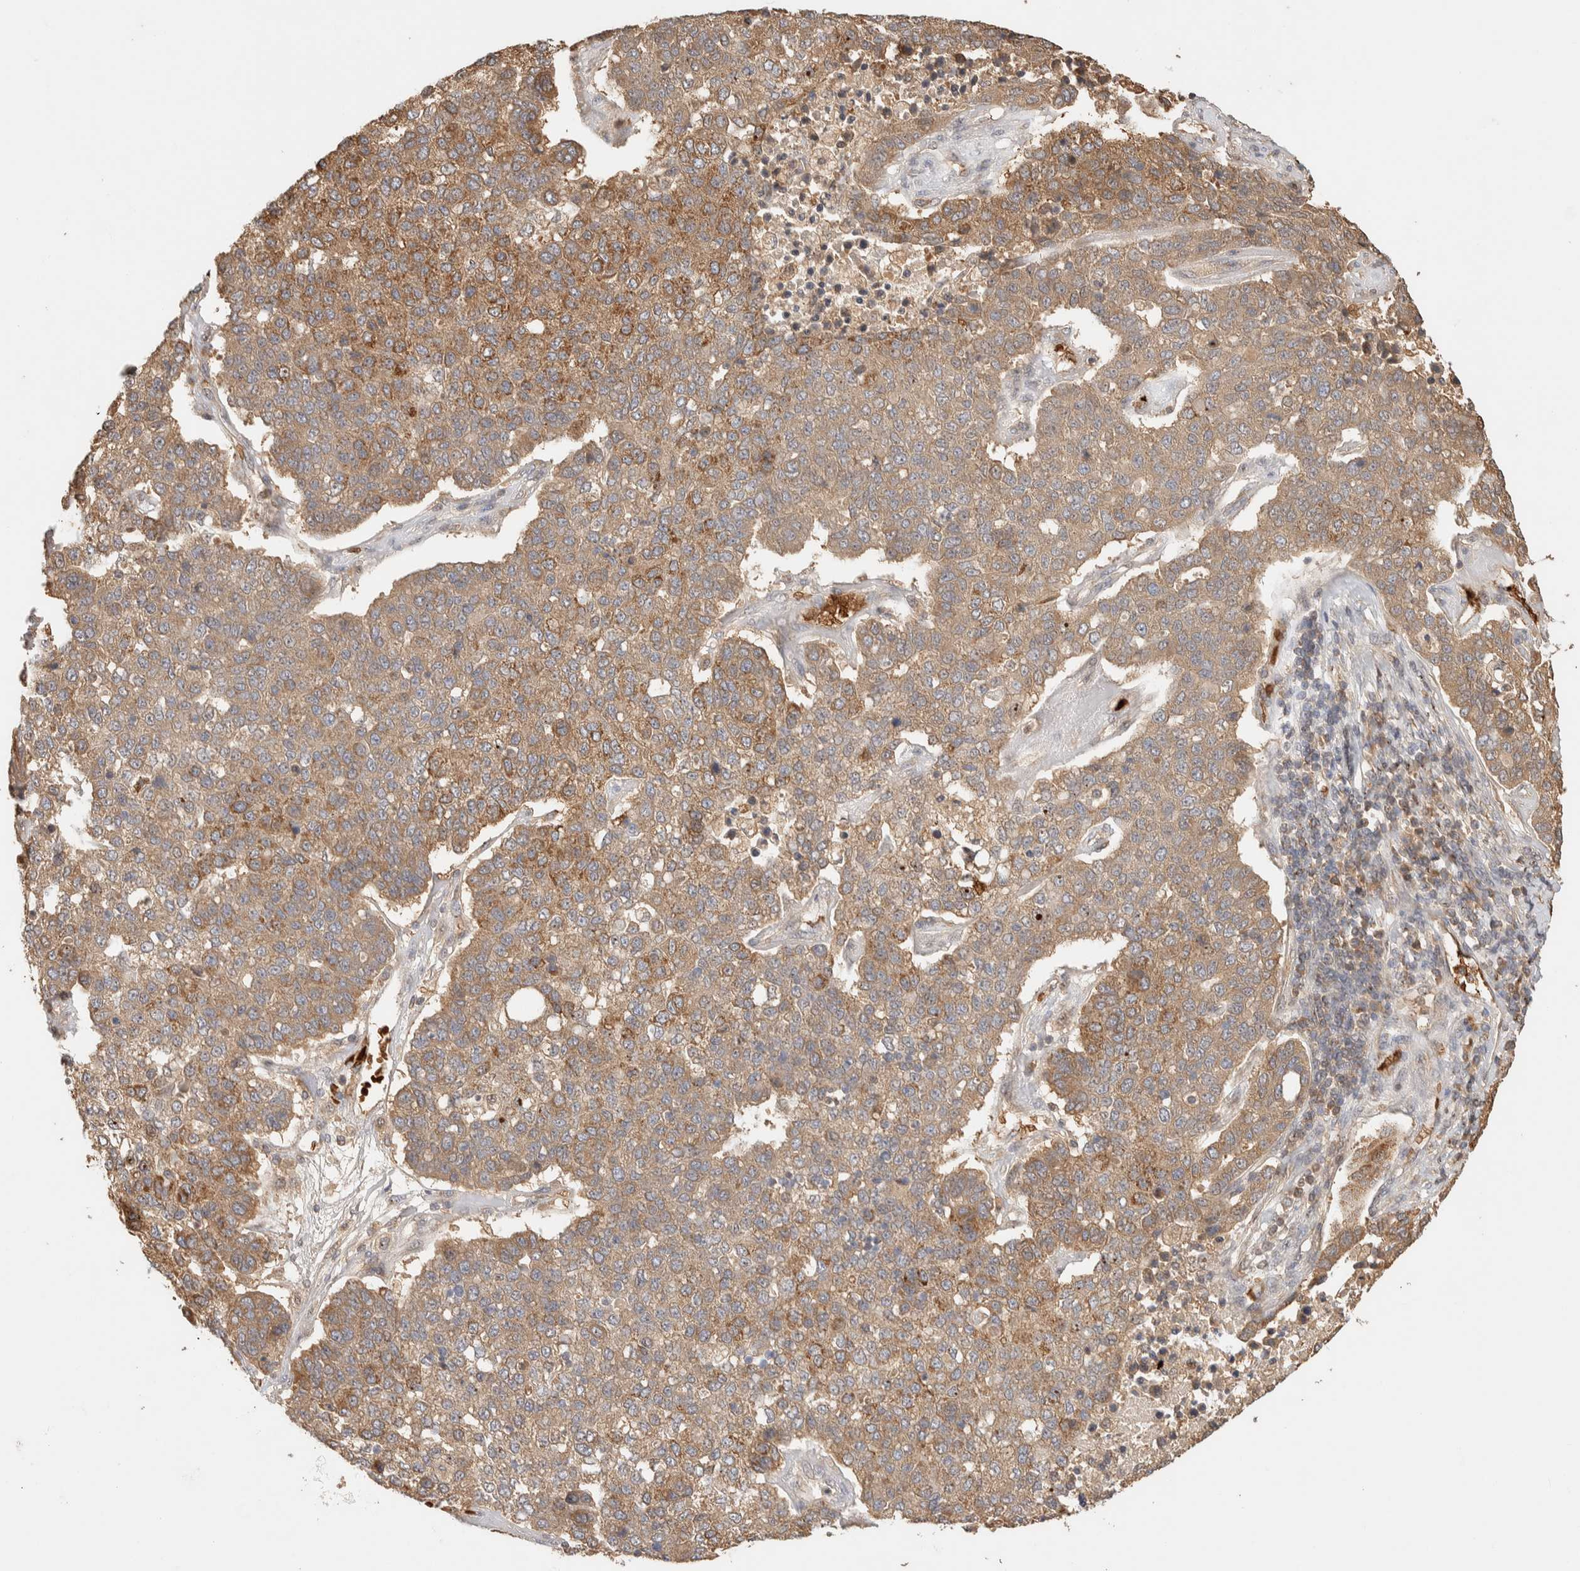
{"staining": {"intensity": "moderate", "quantity": ">75%", "location": "cytoplasmic/membranous"}, "tissue": "pancreatic cancer", "cell_type": "Tumor cells", "image_type": "cancer", "snomed": [{"axis": "morphology", "description": "Adenocarcinoma, NOS"}, {"axis": "topography", "description": "Pancreas"}], "caption": "Protein staining of pancreatic adenocarcinoma tissue demonstrates moderate cytoplasmic/membranous positivity in approximately >75% of tumor cells. (DAB IHC with brightfield microscopy, high magnification).", "gene": "TTI2", "patient": {"sex": "female", "age": 61}}